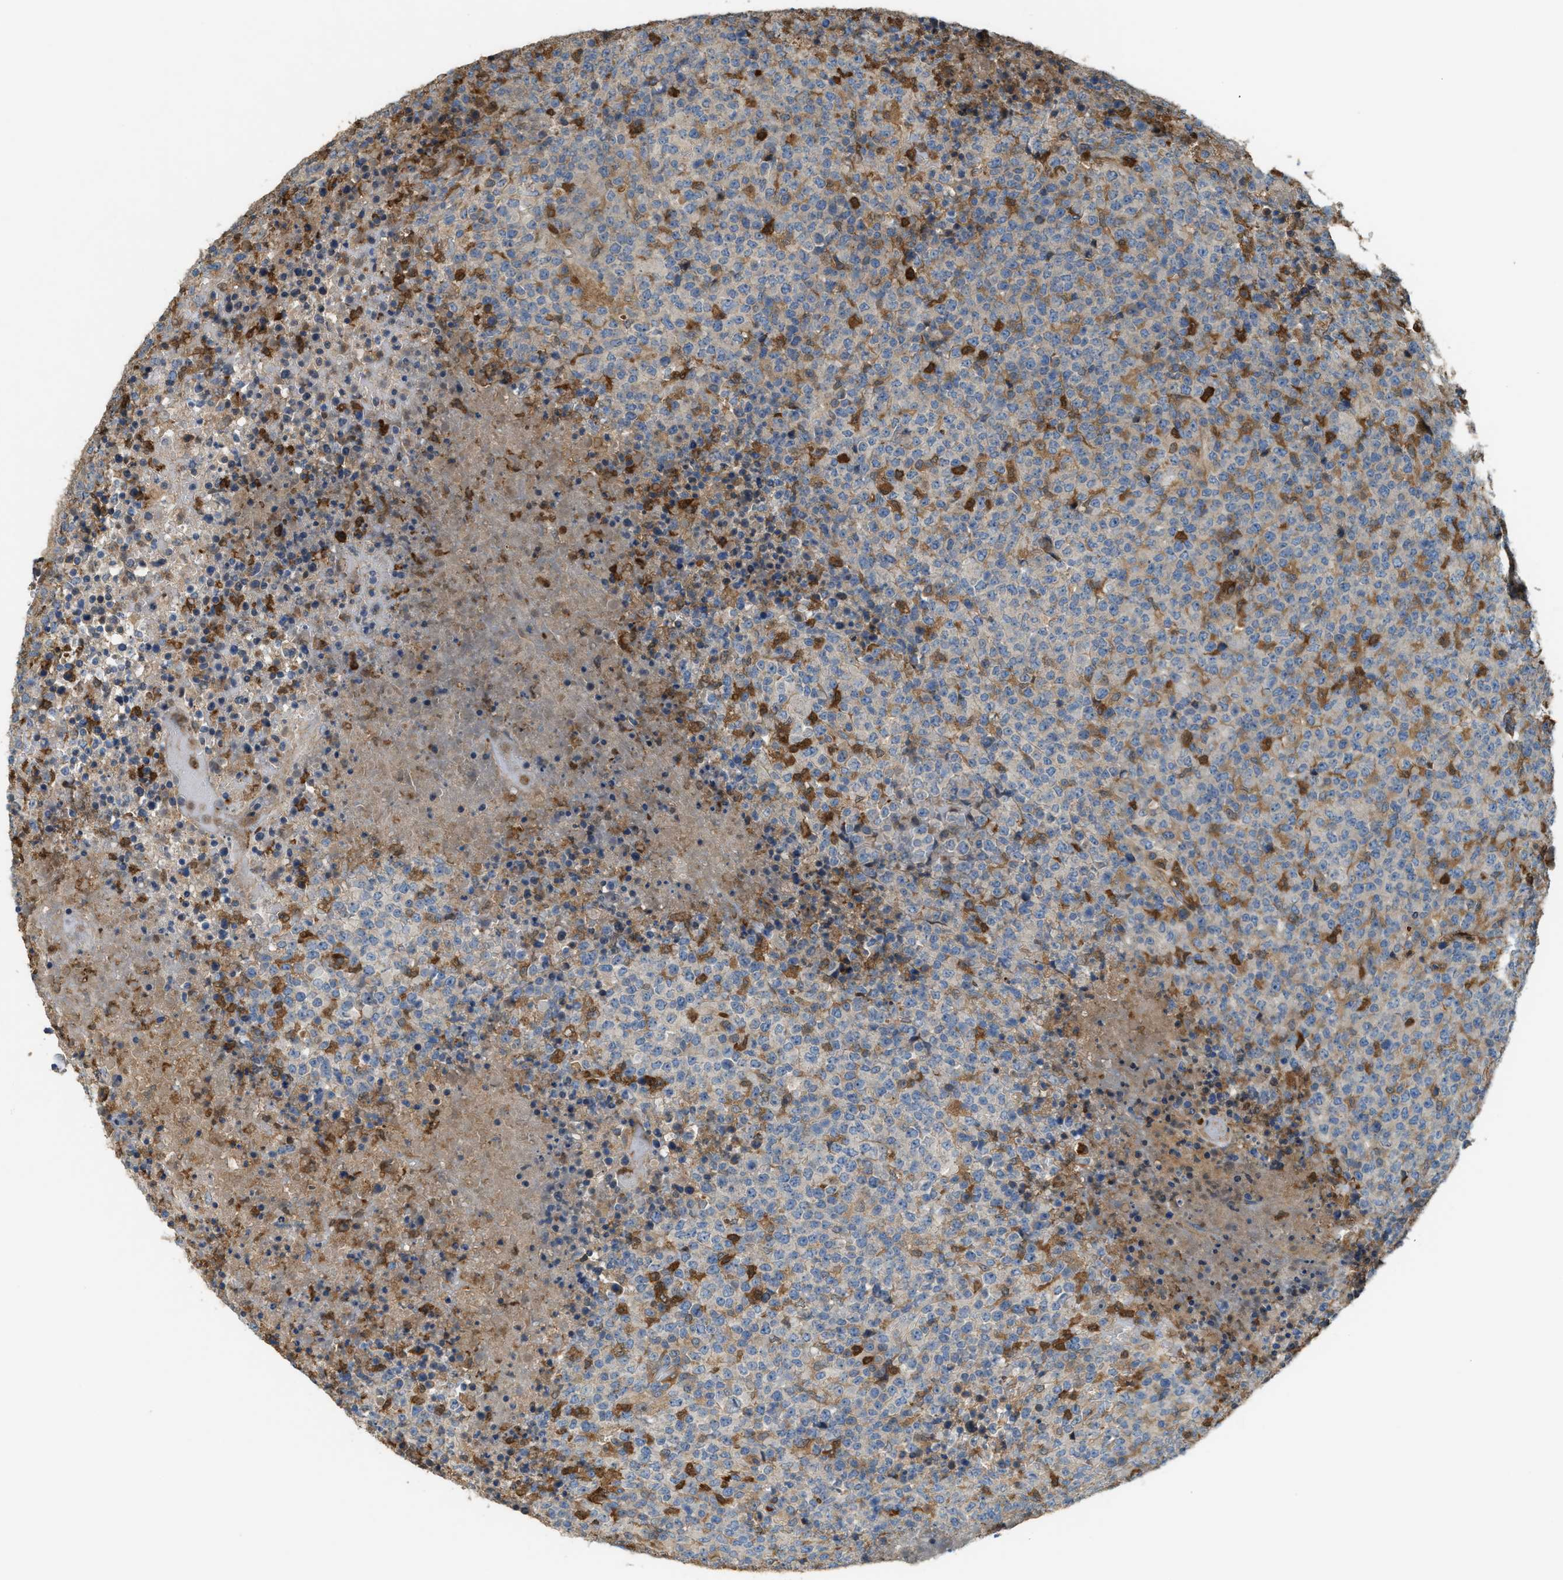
{"staining": {"intensity": "moderate", "quantity": "<25%", "location": "cytoplasmic/membranous"}, "tissue": "lymphoma", "cell_type": "Tumor cells", "image_type": "cancer", "snomed": [{"axis": "morphology", "description": "Malignant lymphoma, non-Hodgkin's type, High grade"}, {"axis": "topography", "description": "Lymph node"}], "caption": "The image exhibits a brown stain indicating the presence of a protein in the cytoplasmic/membranous of tumor cells in lymphoma. Immunohistochemistry stains the protein in brown and the nuclei are stained blue.", "gene": "SERPINB5", "patient": {"sex": "male", "age": 13}}